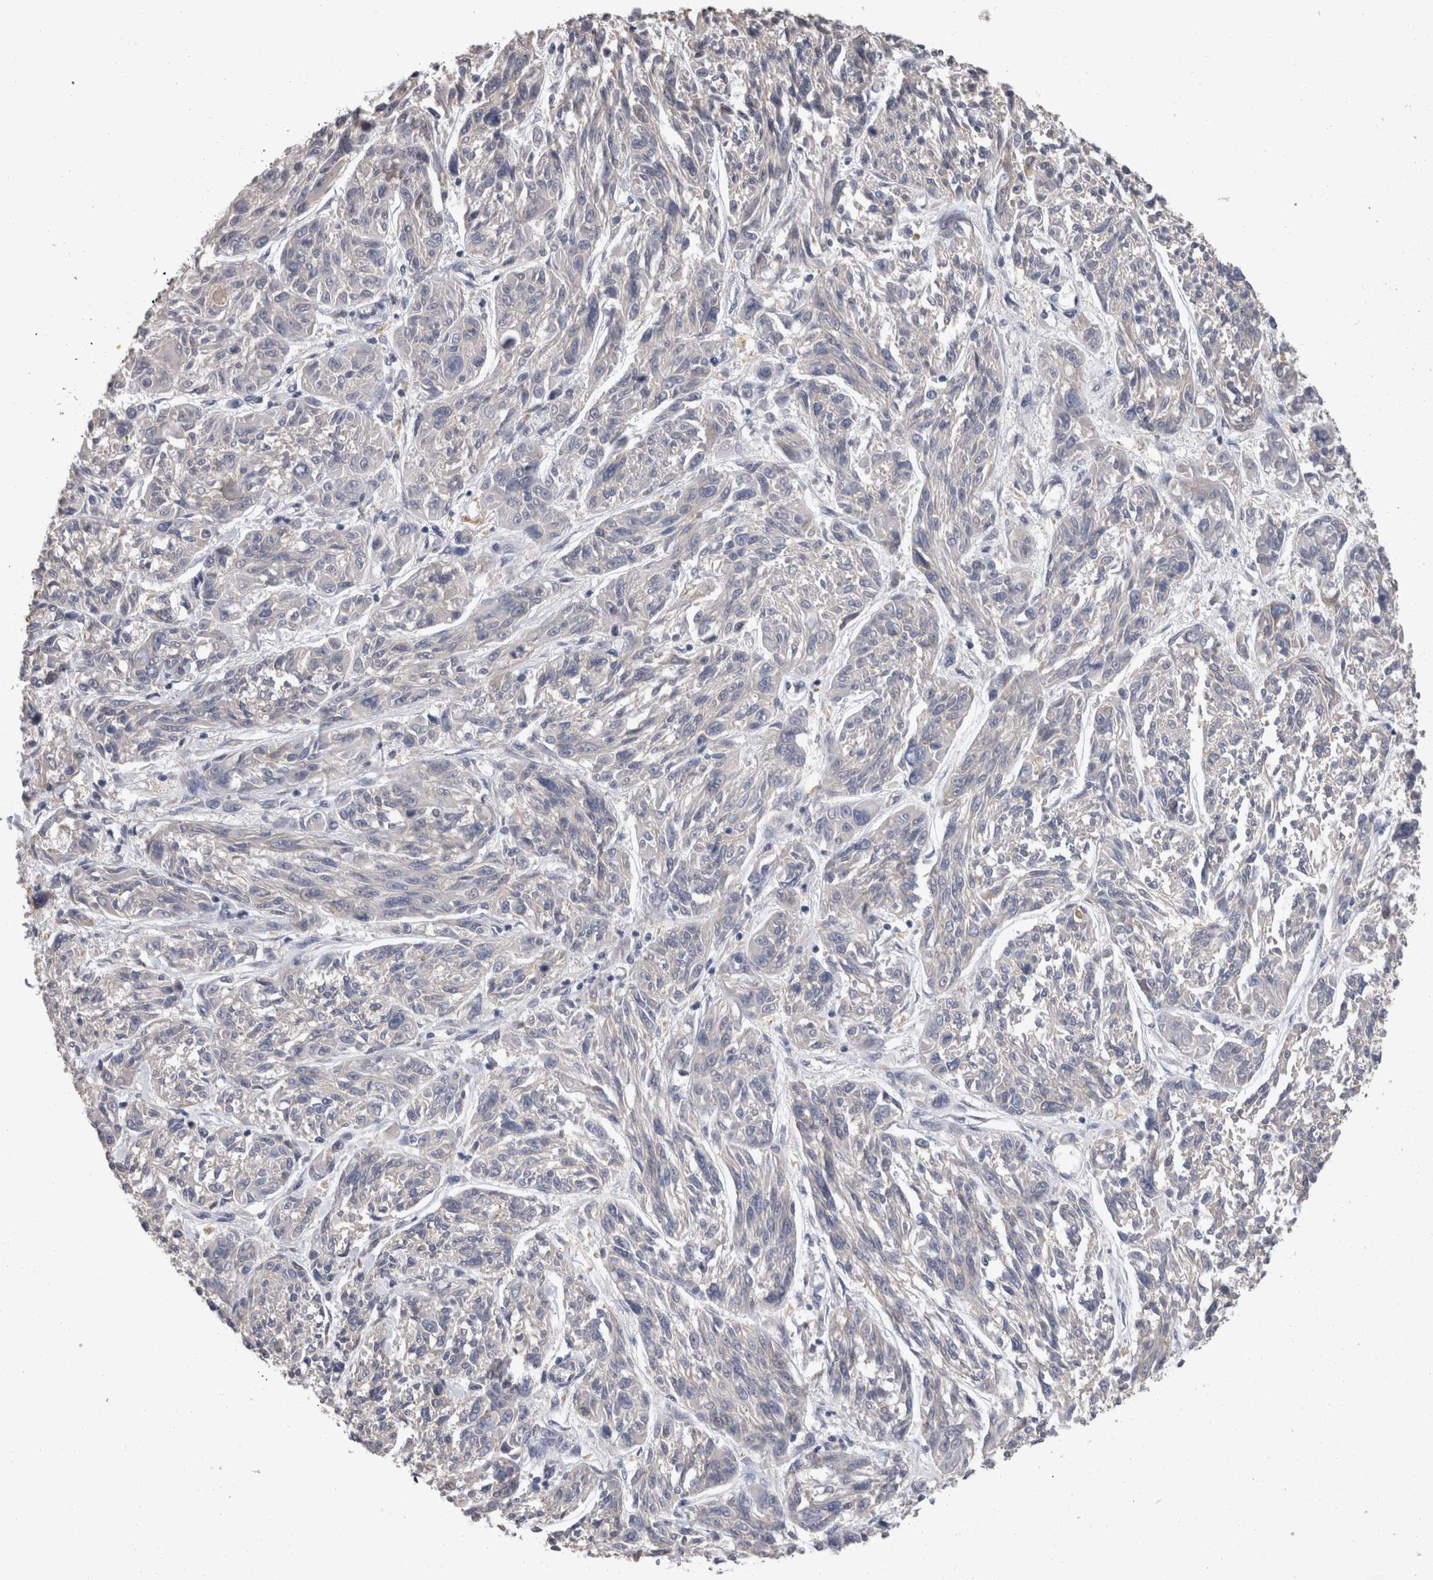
{"staining": {"intensity": "negative", "quantity": "none", "location": "none"}, "tissue": "melanoma", "cell_type": "Tumor cells", "image_type": "cancer", "snomed": [{"axis": "morphology", "description": "Malignant melanoma, NOS"}, {"axis": "topography", "description": "Skin"}], "caption": "A high-resolution histopathology image shows immunohistochemistry (IHC) staining of melanoma, which displays no significant positivity in tumor cells.", "gene": "FHOD3", "patient": {"sex": "male", "age": 53}}